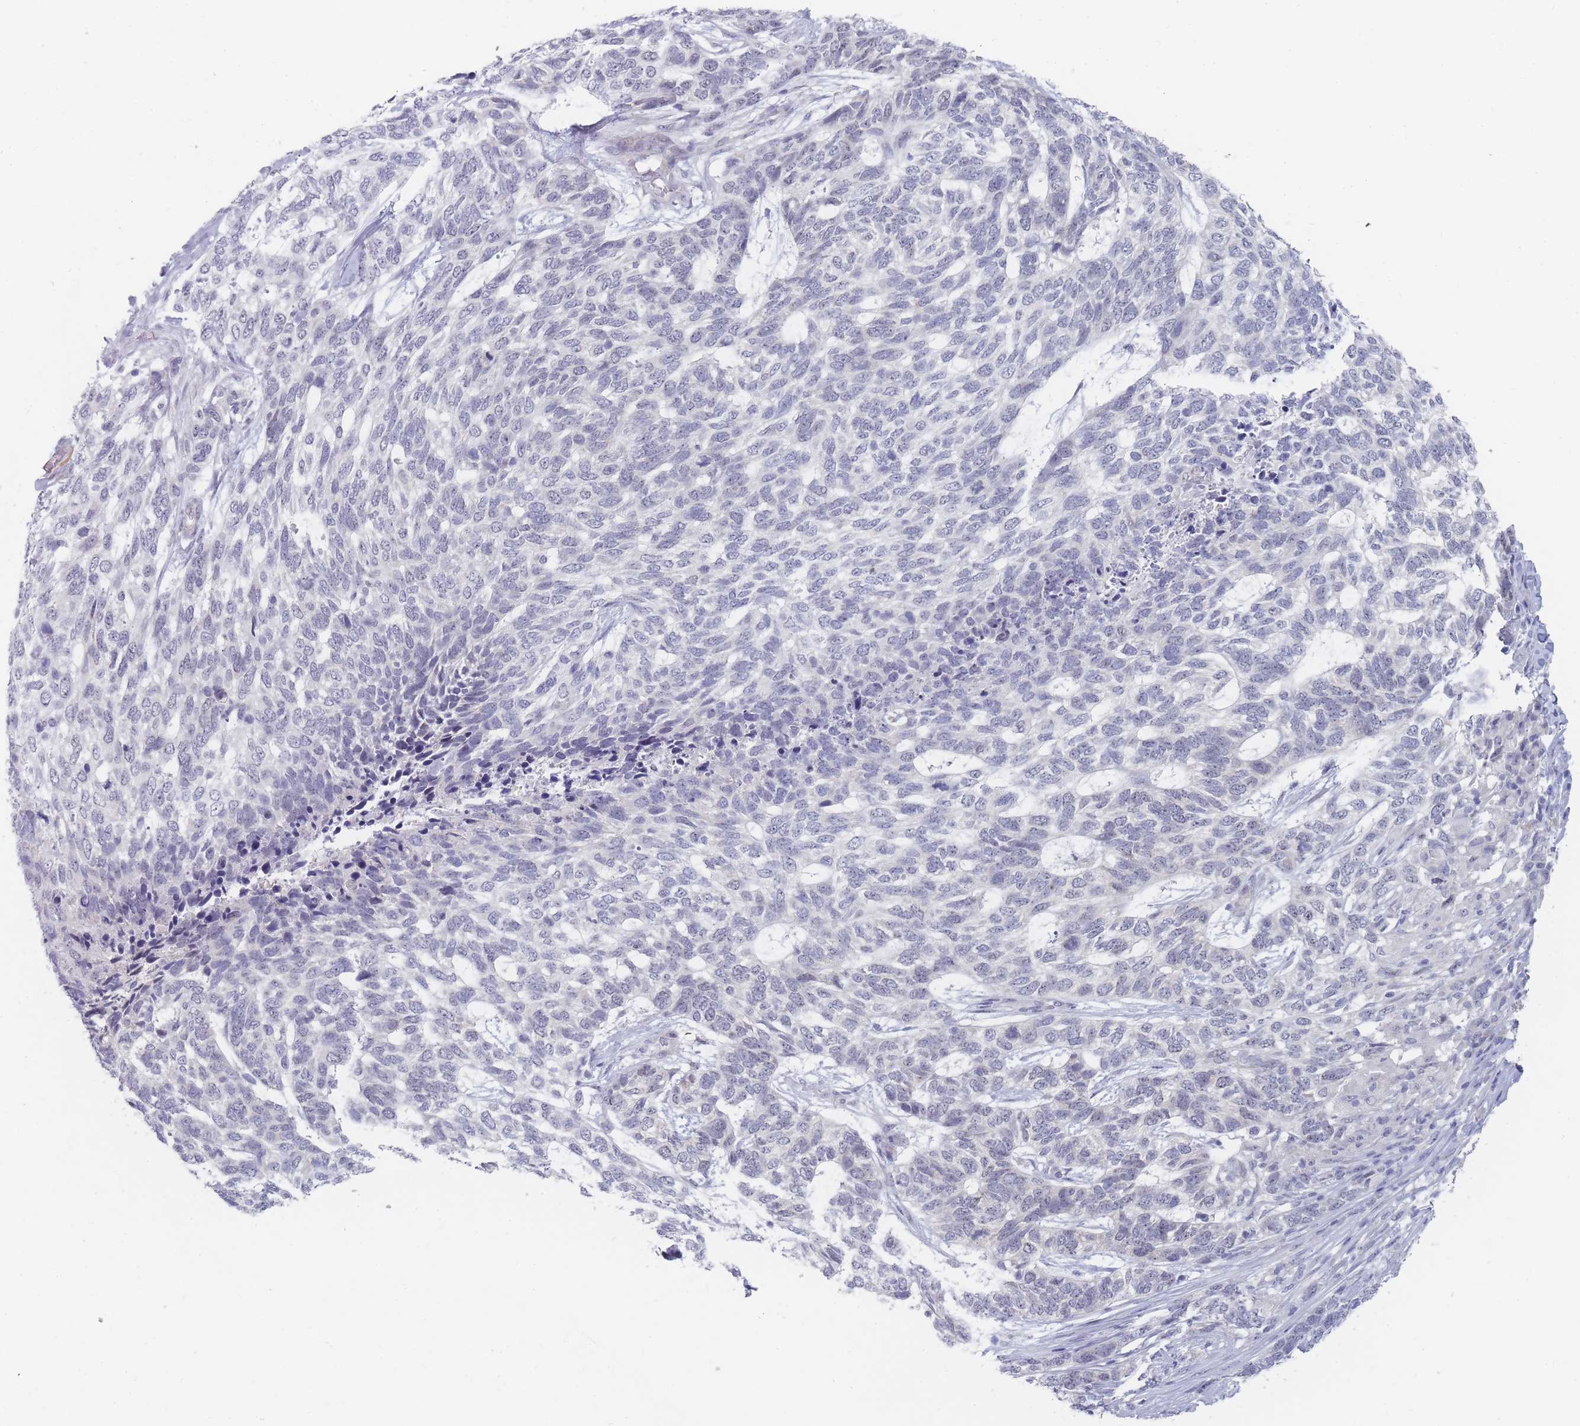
{"staining": {"intensity": "negative", "quantity": "none", "location": "none"}, "tissue": "skin cancer", "cell_type": "Tumor cells", "image_type": "cancer", "snomed": [{"axis": "morphology", "description": "Basal cell carcinoma"}, {"axis": "topography", "description": "Skin"}], "caption": "Tumor cells are negative for brown protein staining in skin cancer (basal cell carcinoma).", "gene": "RNF8", "patient": {"sex": "female", "age": 65}}